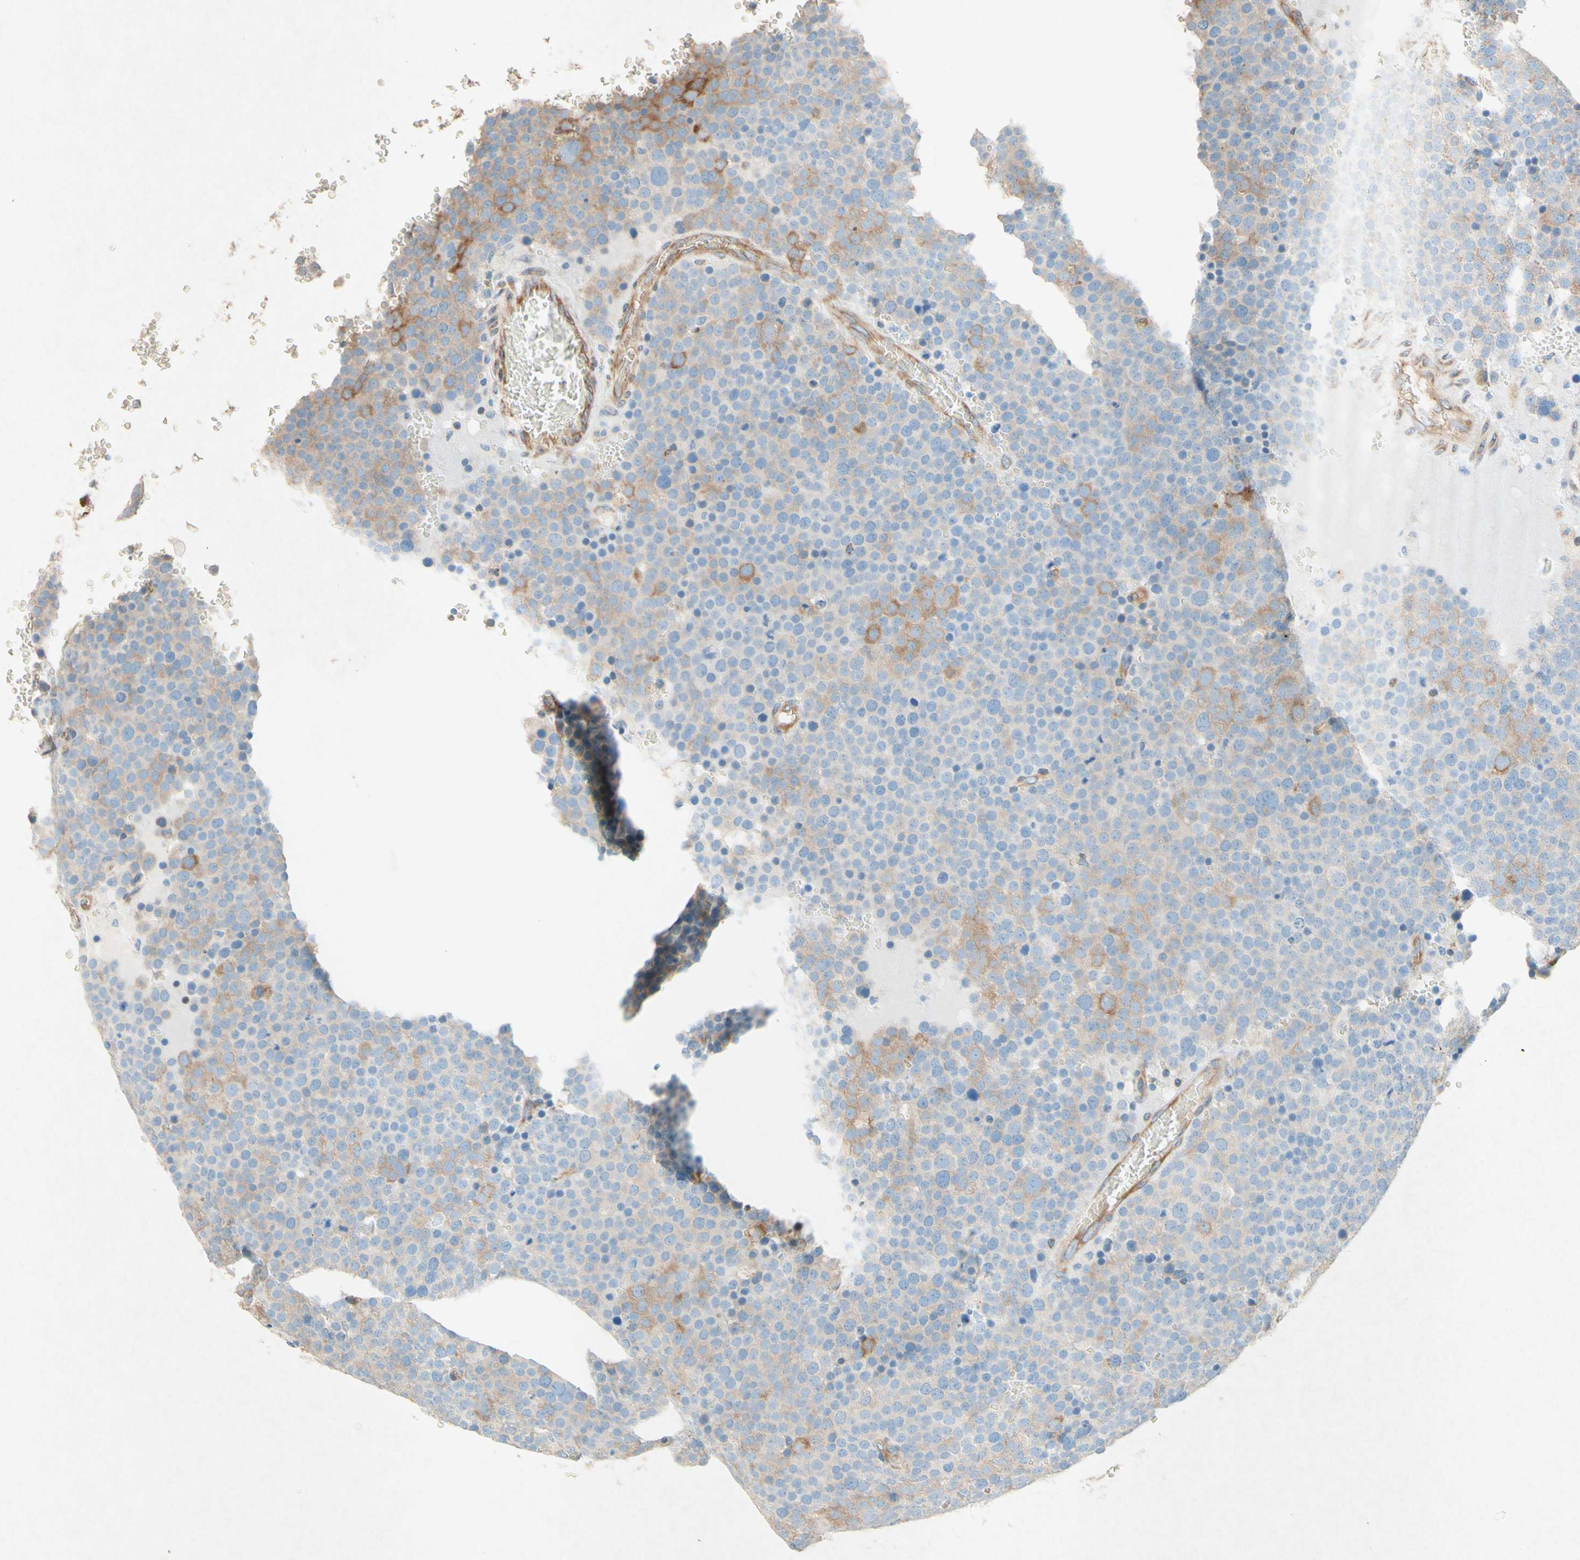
{"staining": {"intensity": "weak", "quantity": "<25%", "location": "cytoplasmic/membranous"}, "tissue": "testis cancer", "cell_type": "Tumor cells", "image_type": "cancer", "snomed": [{"axis": "morphology", "description": "Seminoma, NOS"}, {"axis": "topography", "description": "Testis"}], "caption": "Protein analysis of testis cancer (seminoma) reveals no significant staining in tumor cells.", "gene": "PABPC1", "patient": {"sex": "male", "age": 71}}